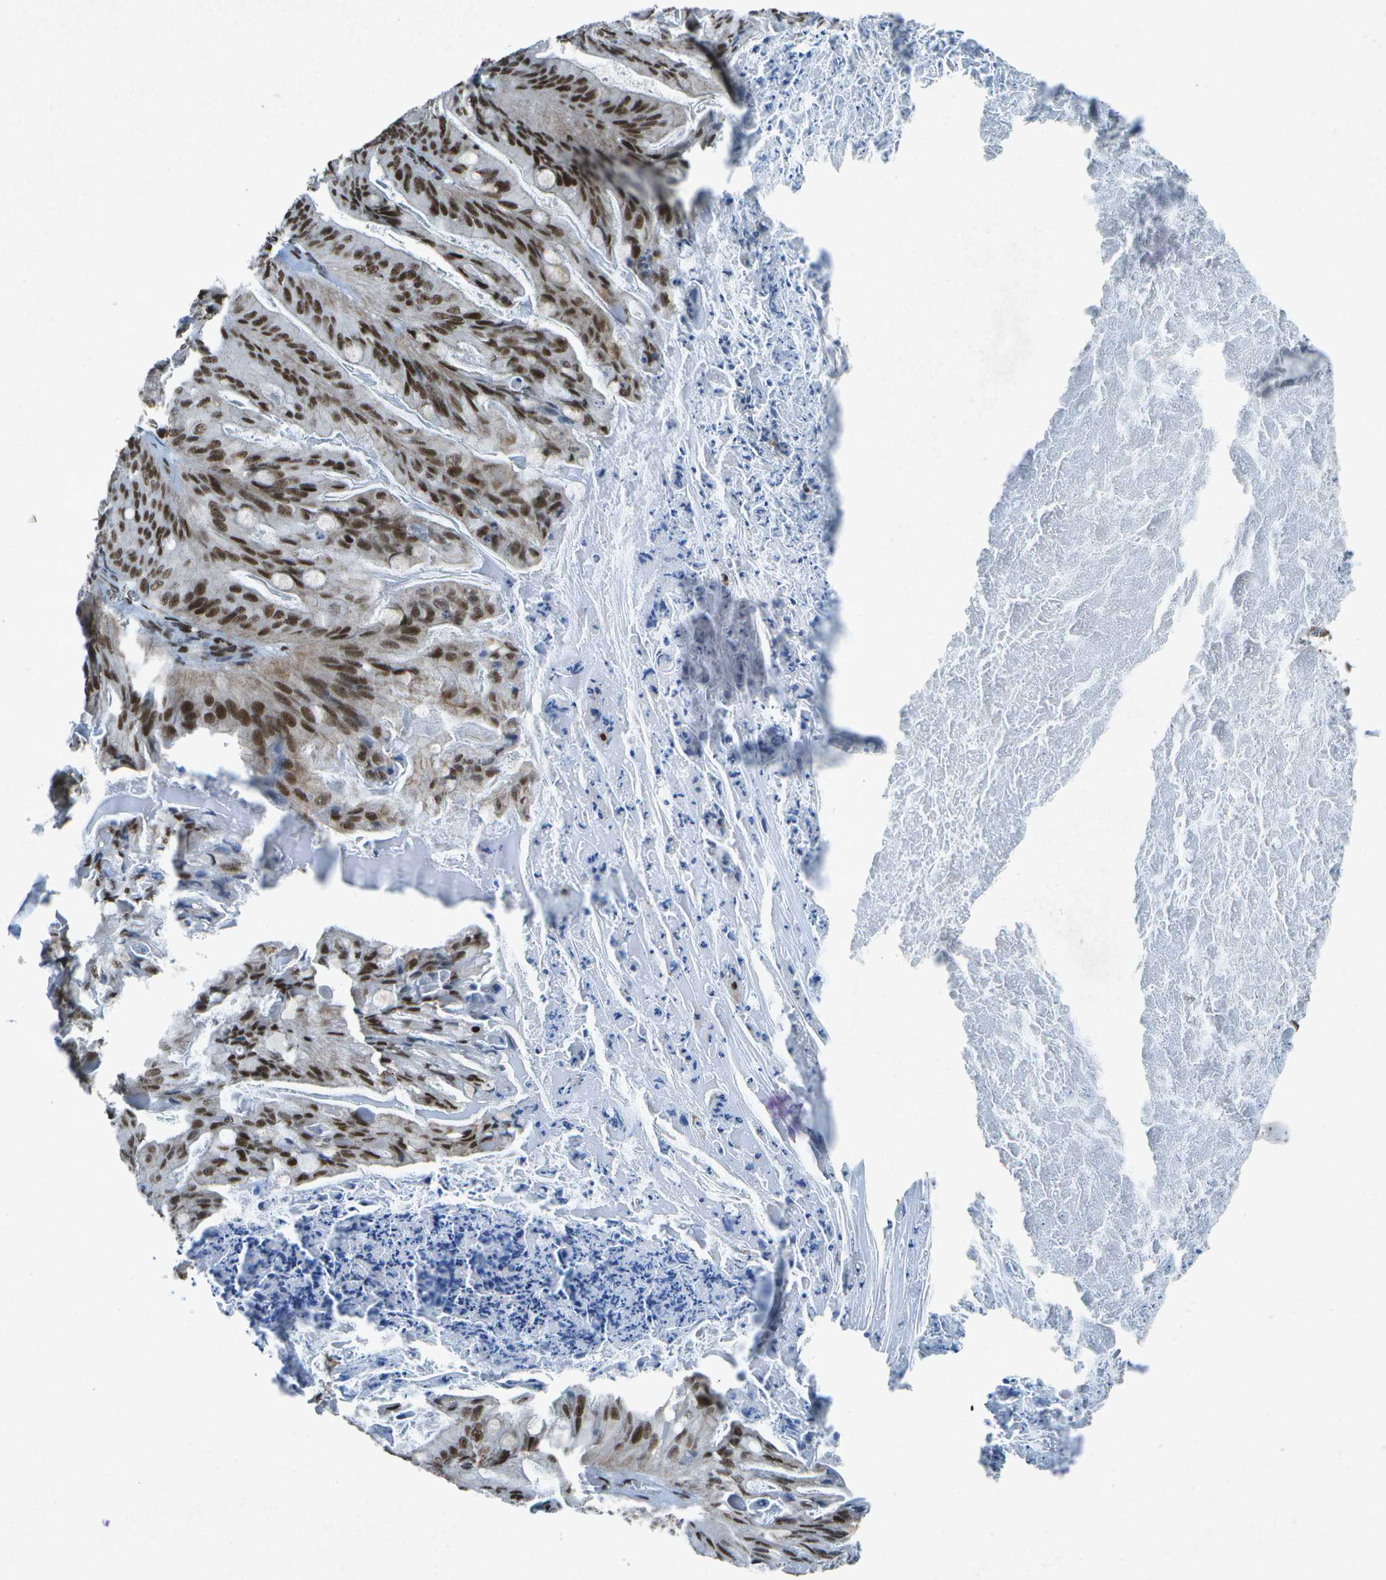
{"staining": {"intensity": "moderate", "quantity": ">75%", "location": "nuclear"}, "tissue": "ovarian cancer", "cell_type": "Tumor cells", "image_type": "cancer", "snomed": [{"axis": "morphology", "description": "Cystadenocarcinoma, mucinous, NOS"}, {"axis": "topography", "description": "Ovary"}], "caption": "A high-resolution image shows immunohistochemistry staining of ovarian cancer, which exhibits moderate nuclear positivity in about >75% of tumor cells.", "gene": "MTA2", "patient": {"sex": "female", "age": 37}}